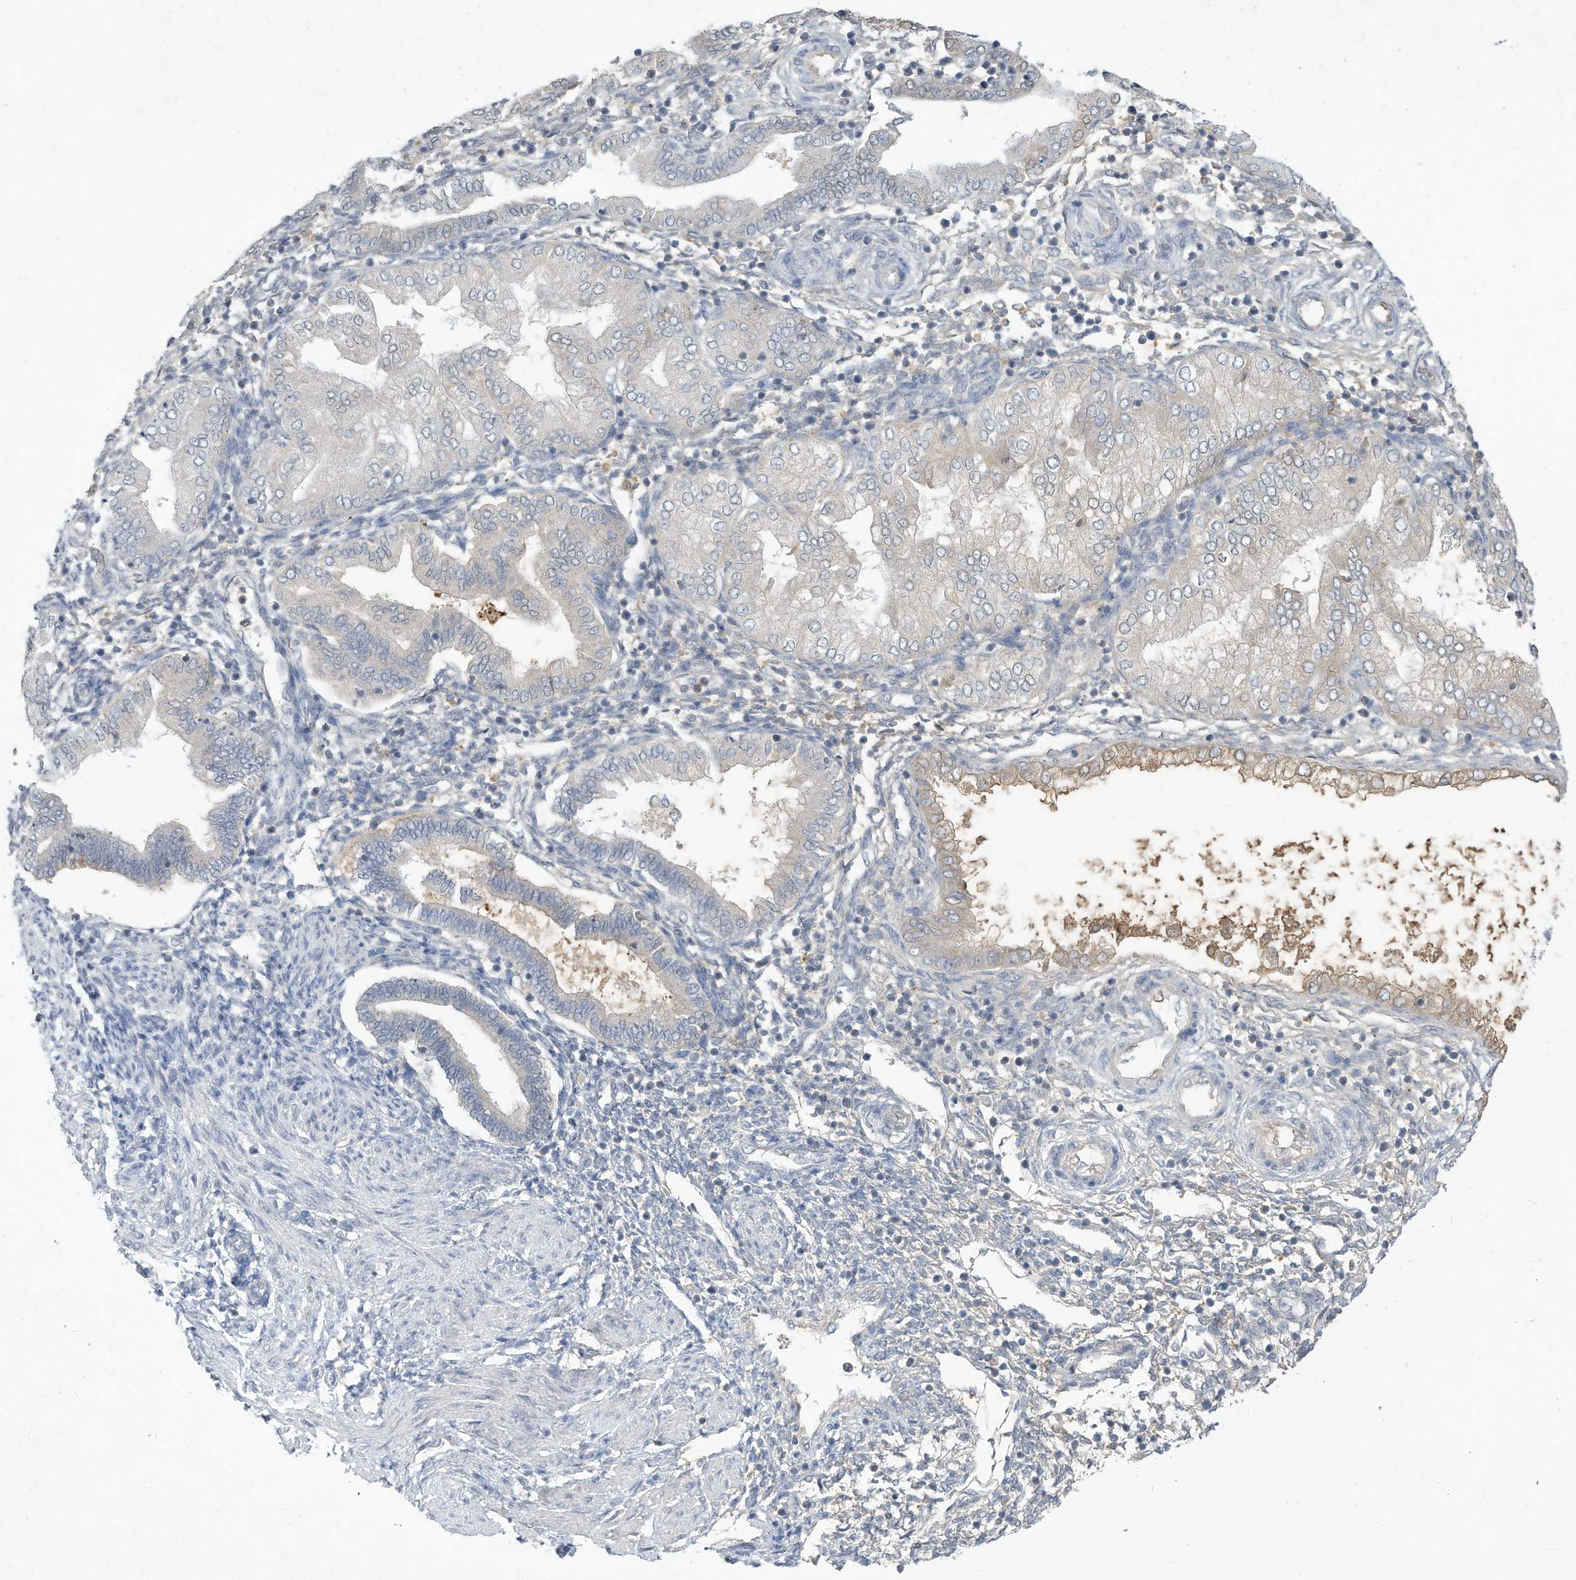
{"staining": {"intensity": "weak", "quantity": "<25%", "location": "cytoplasmic/membranous"}, "tissue": "endometrium", "cell_type": "Cells in endometrial stroma", "image_type": "normal", "snomed": [{"axis": "morphology", "description": "Normal tissue, NOS"}, {"axis": "topography", "description": "Endometrium"}], "caption": "Endometrium stained for a protein using immunohistochemistry (IHC) shows no positivity cells in endometrial stroma.", "gene": "HAS3", "patient": {"sex": "female", "age": 53}}